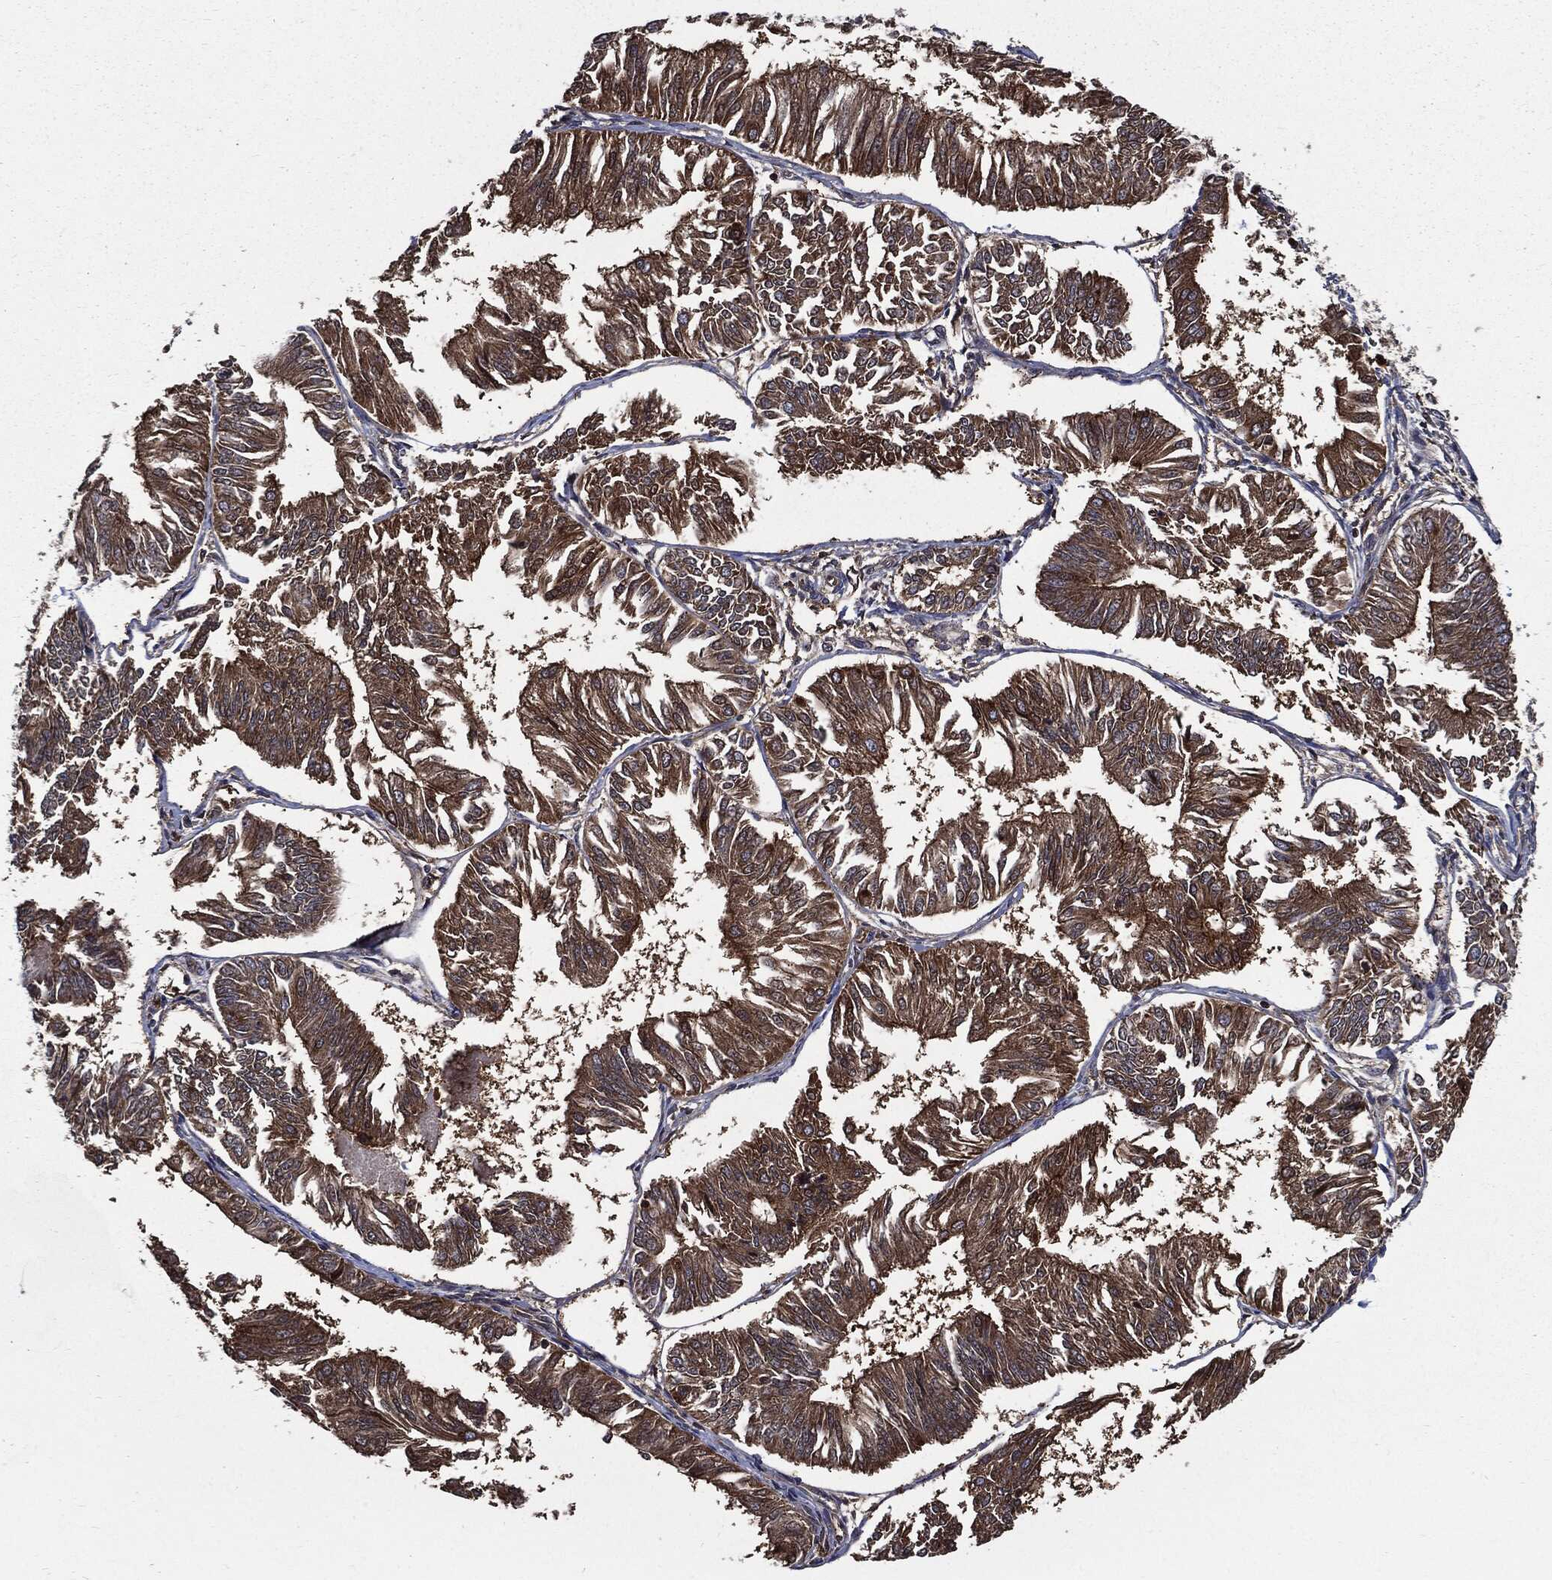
{"staining": {"intensity": "strong", "quantity": "25%-75%", "location": "cytoplasmic/membranous"}, "tissue": "endometrial cancer", "cell_type": "Tumor cells", "image_type": "cancer", "snomed": [{"axis": "morphology", "description": "Adenocarcinoma, NOS"}, {"axis": "topography", "description": "Endometrium"}], "caption": "IHC of human adenocarcinoma (endometrial) exhibits high levels of strong cytoplasmic/membranous positivity in about 25%-75% of tumor cells. Nuclei are stained in blue.", "gene": "PDCD6IP", "patient": {"sex": "female", "age": 58}}